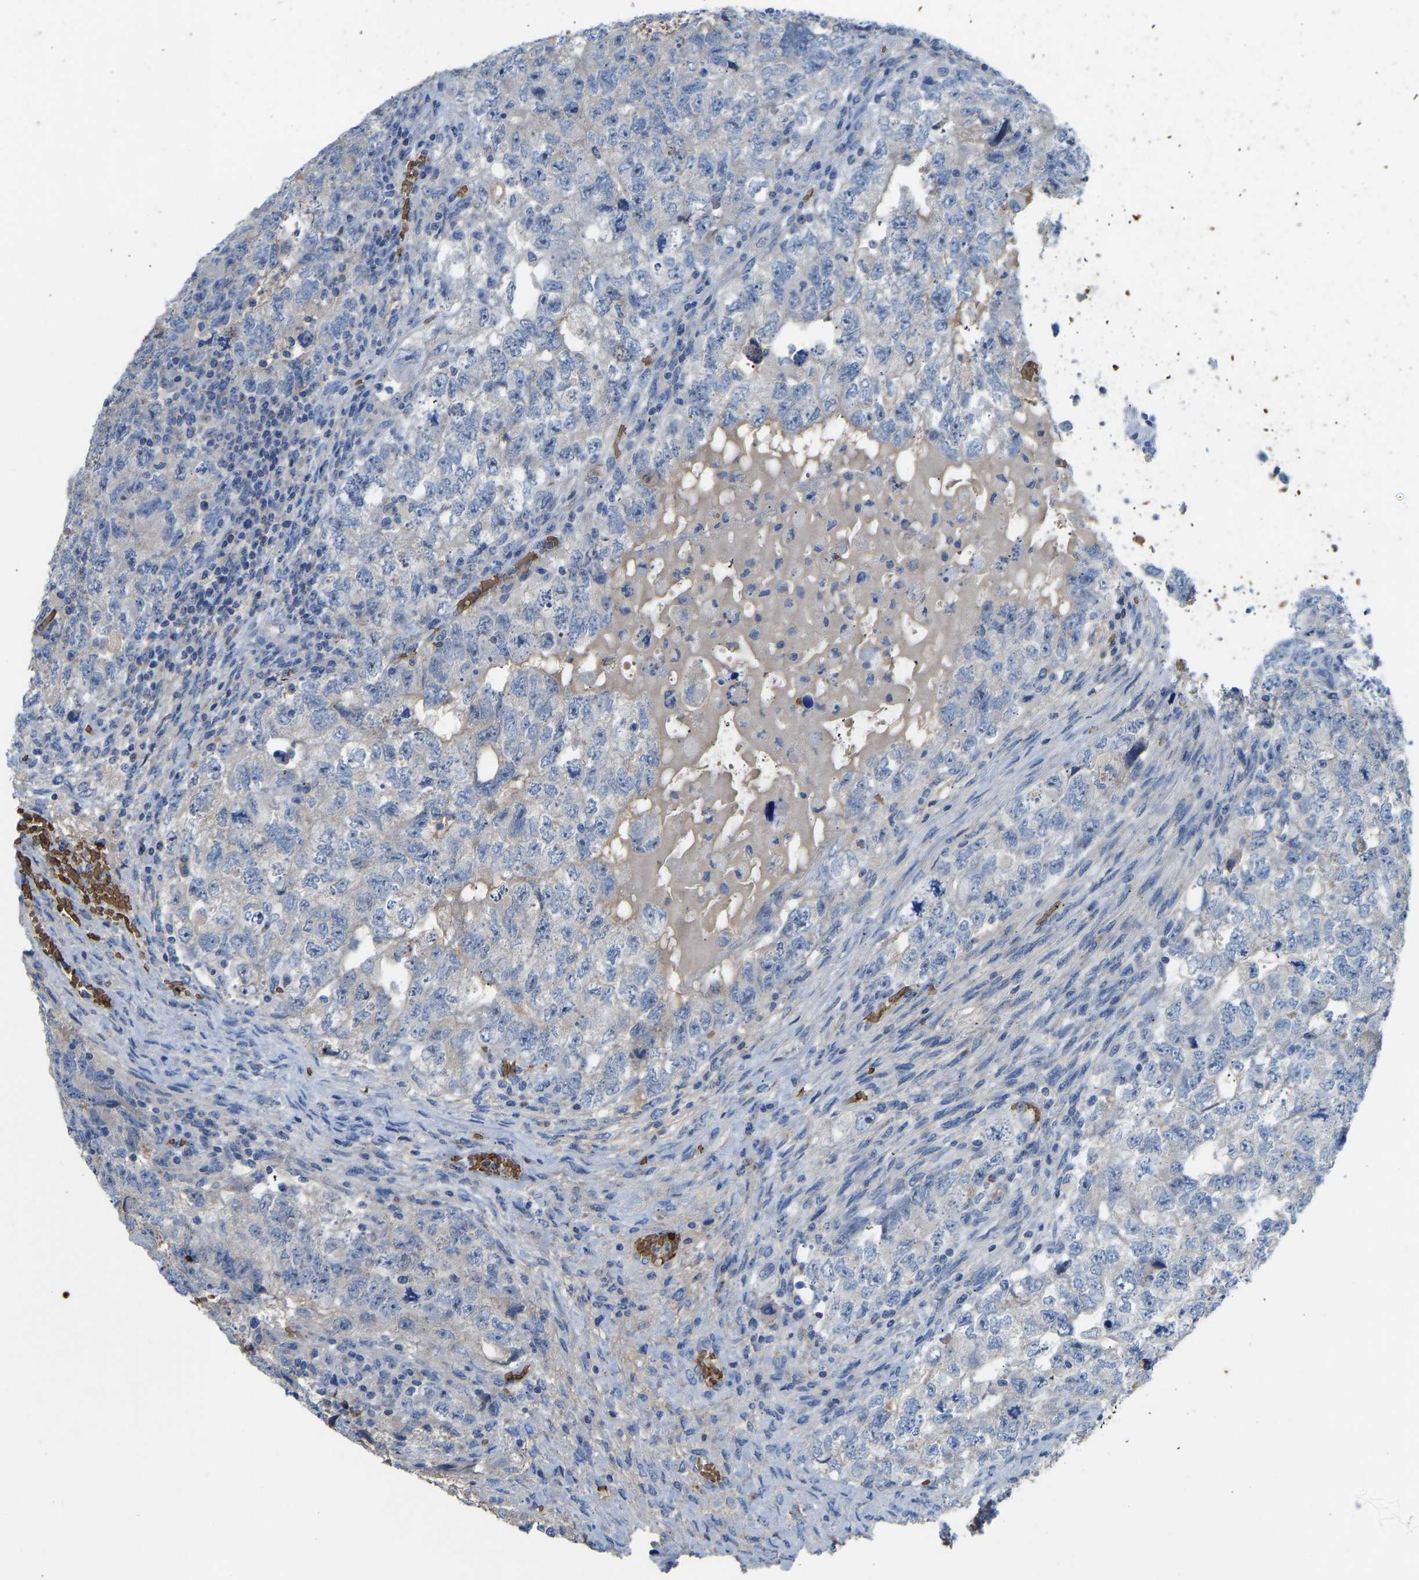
{"staining": {"intensity": "negative", "quantity": "none", "location": "none"}, "tissue": "testis cancer", "cell_type": "Tumor cells", "image_type": "cancer", "snomed": [{"axis": "morphology", "description": "Carcinoma, Embryonal, NOS"}, {"axis": "topography", "description": "Testis"}], "caption": "Immunohistochemistry (IHC) of embryonal carcinoma (testis) displays no expression in tumor cells.", "gene": "PIGS", "patient": {"sex": "male", "age": 36}}